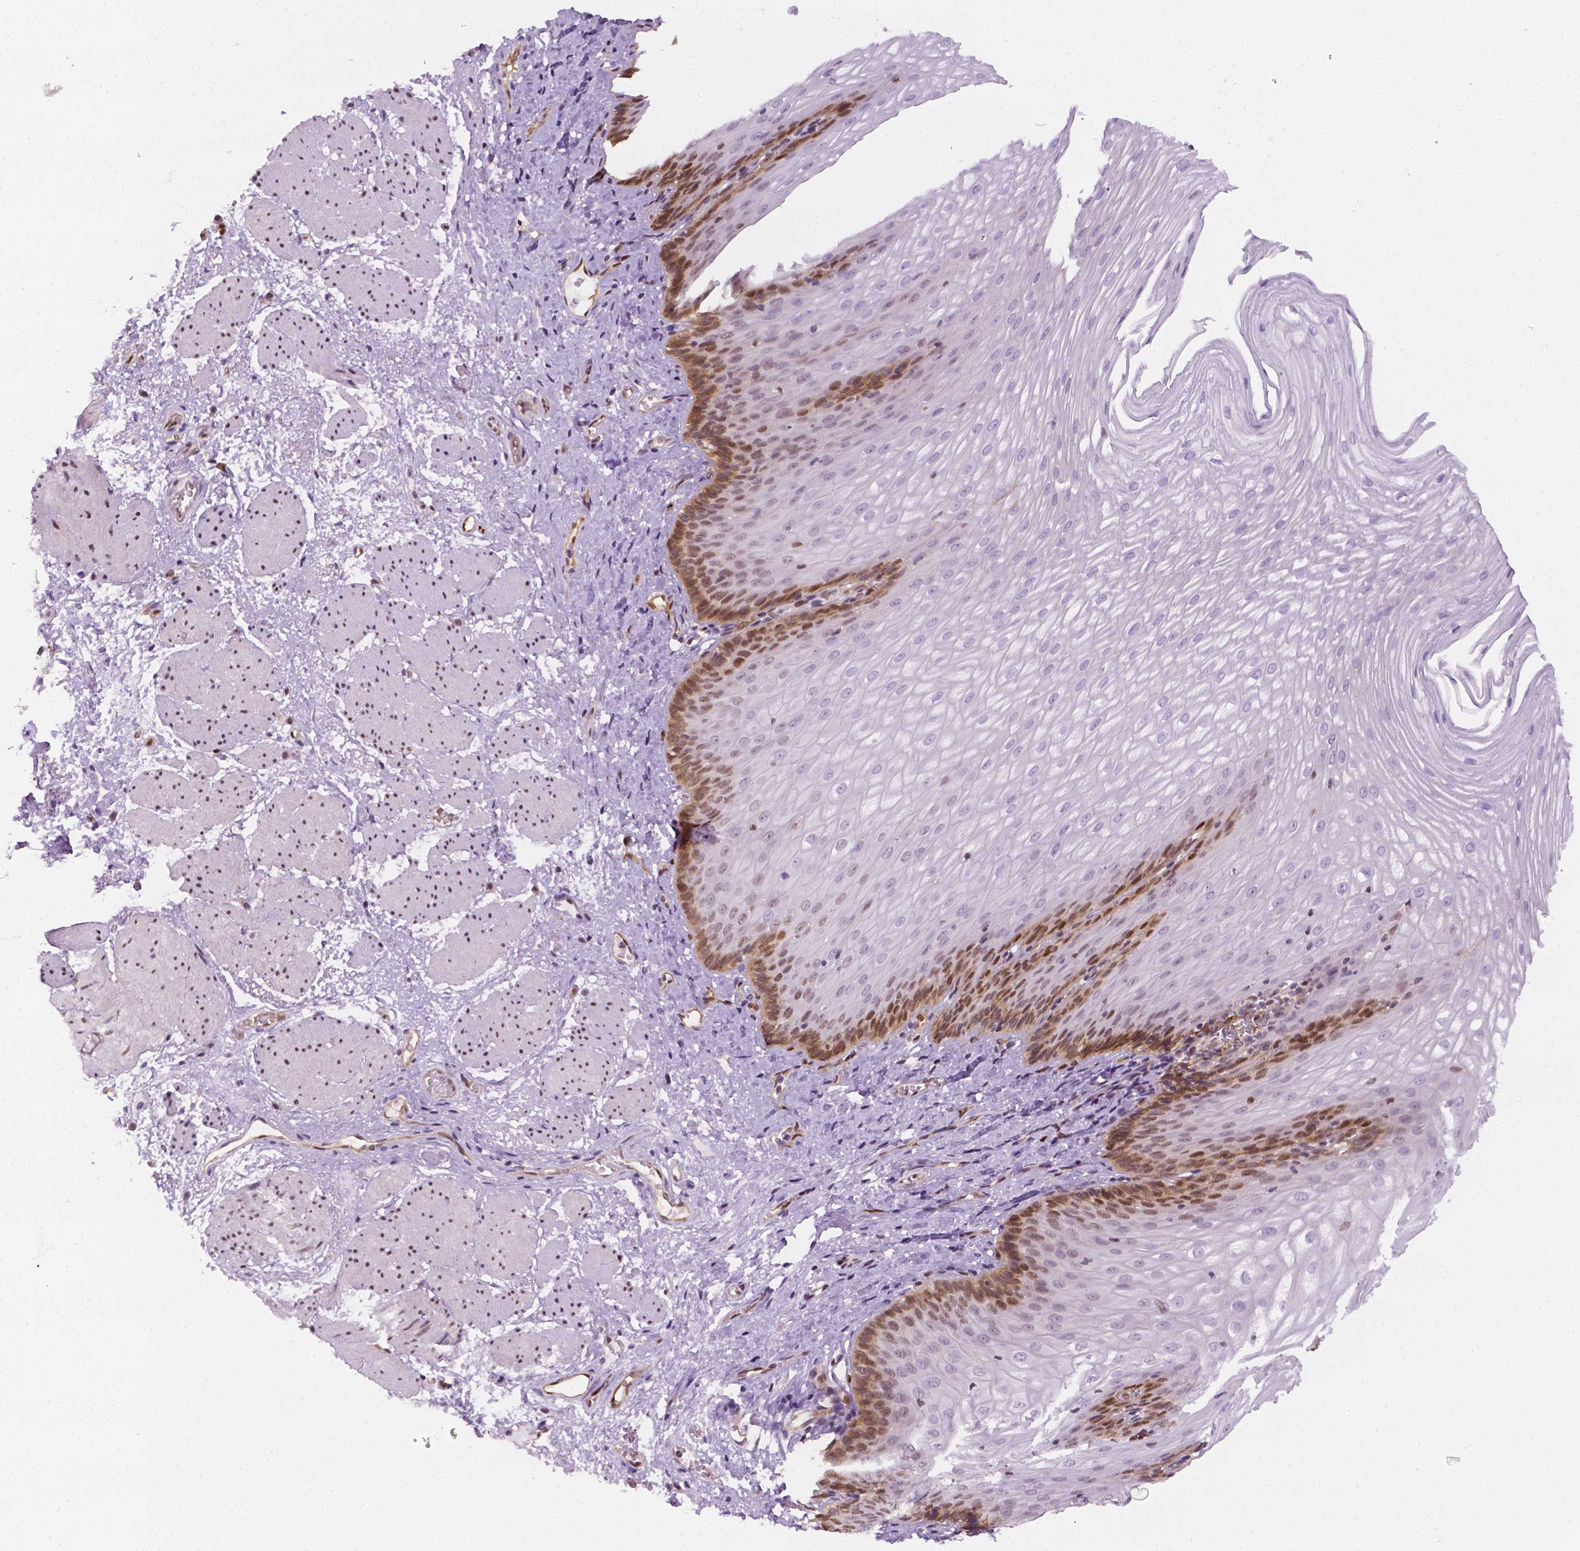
{"staining": {"intensity": "moderate", "quantity": "25%-75%", "location": "nuclear"}, "tissue": "esophagus", "cell_type": "Squamous epithelial cells", "image_type": "normal", "snomed": [{"axis": "morphology", "description": "Normal tissue, NOS"}, {"axis": "topography", "description": "Esophagus"}], "caption": "A brown stain highlights moderate nuclear expression of a protein in squamous epithelial cells of normal human esophagus.", "gene": "ERF", "patient": {"sex": "male", "age": 62}}